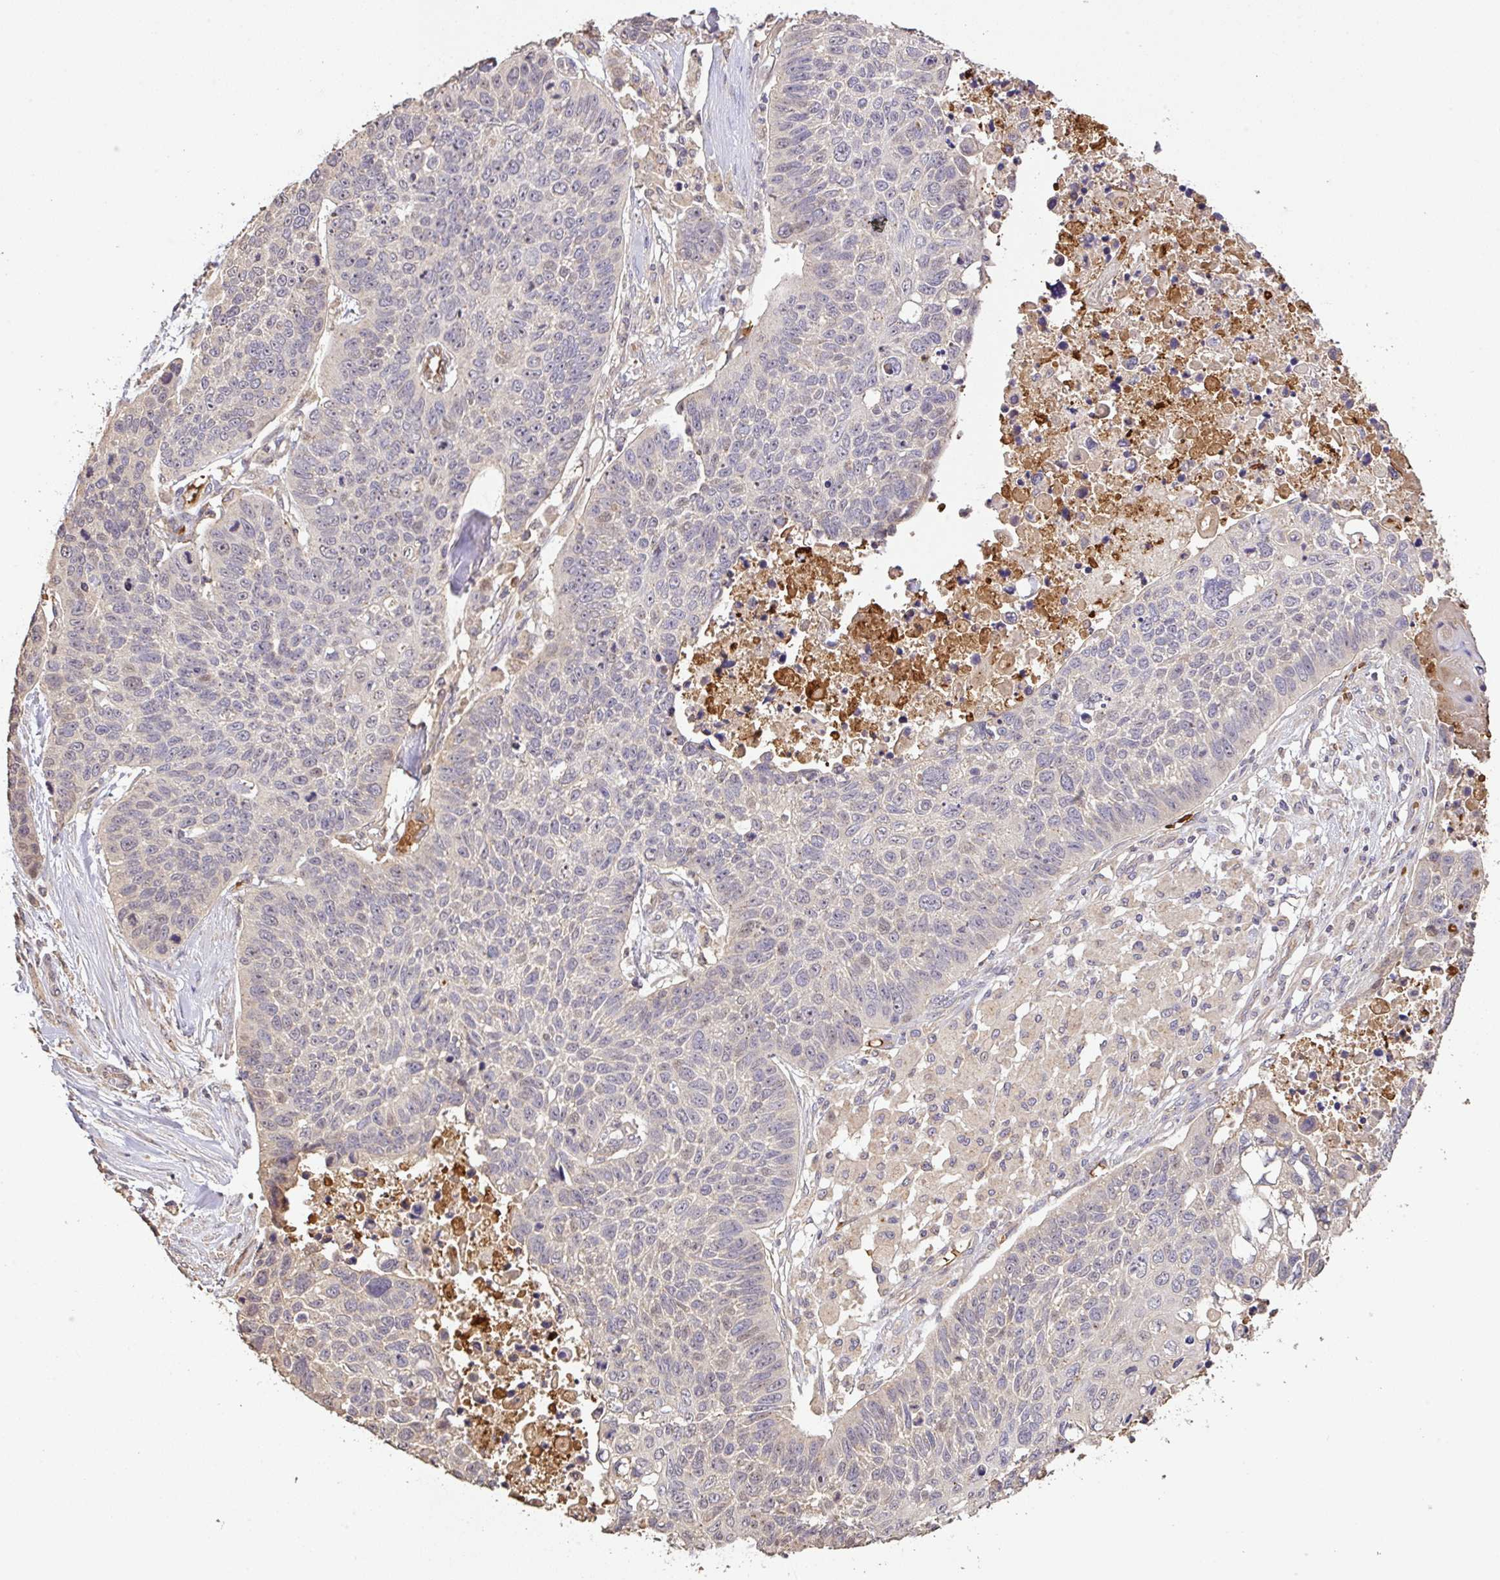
{"staining": {"intensity": "negative", "quantity": "none", "location": "none"}, "tissue": "lung cancer", "cell_type": "Tumor cells", "image_type": "cancer", "snomed": [{"axis": "morphology", "description": "Squamous cell carcinoma, NOS"}, {"axis": "topography", "description": "Lung"}], "caption": "Immunohistochemistry photomicrograph of squamous cell carcinoma (lung) stained for a protein (brown), which reveals no staining in tumor cells.", "gene": "C1QTNF9B", "patient": {"sex": "male", "age": 62}}